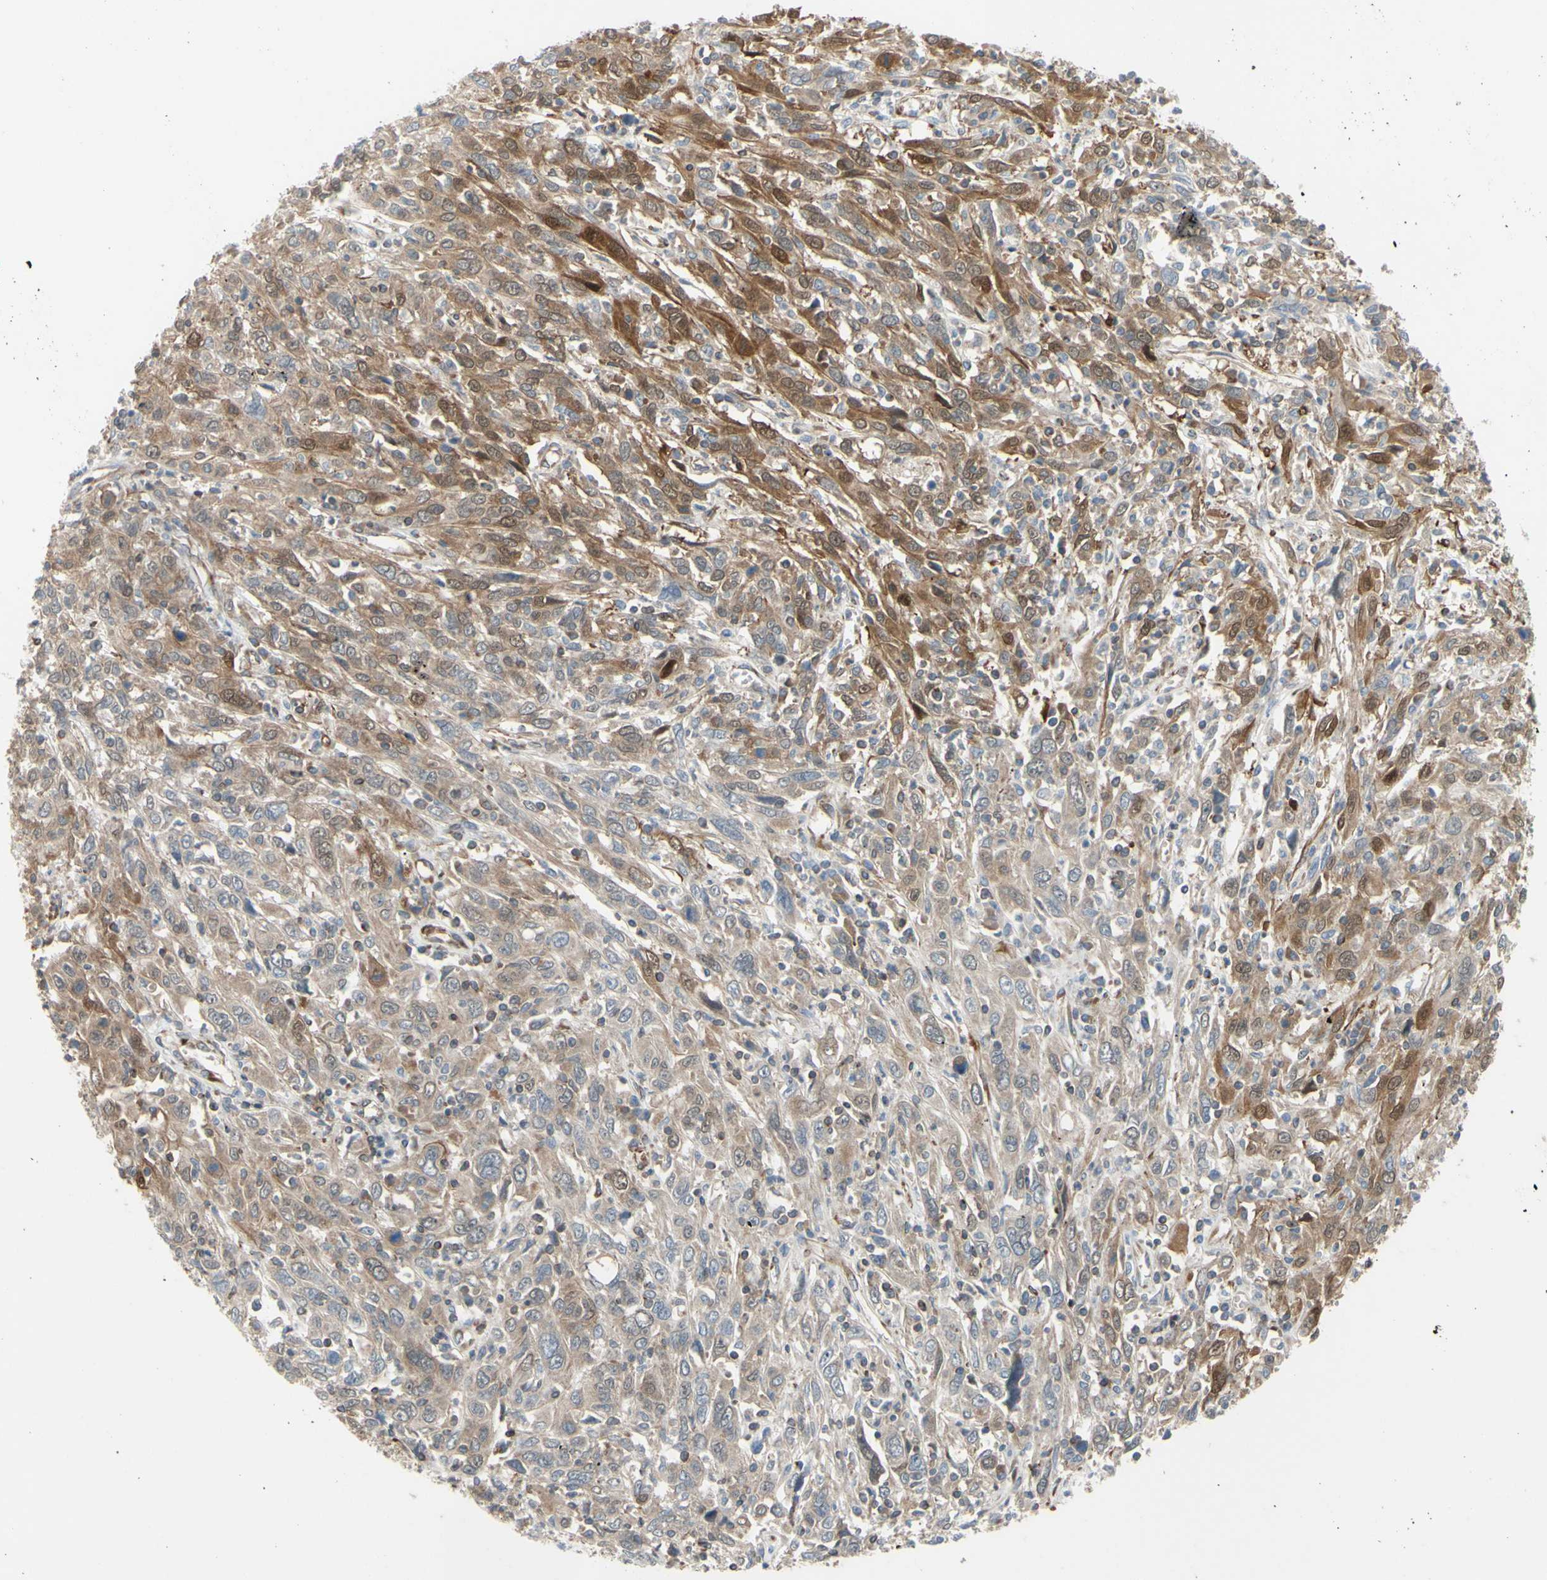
{"staining": {"intensity": "moderate", "quantity": ">75%", "location": "cytoplasmic/membranous"}, "tissue": "cervical cancer", "cell_type": "Tumor cells", "image_type": "cancer", "snomed": [{"axis": "morphology", "description": "Squamous cell carcinoma, NOS"}, {"axis": "topography", "description": "Cervix"}], "caption": "Tumor cells display medium levels of moderate cytoplasmic/membranous positivity in about >75% of cells in human squamous cell carcinoma (cervical). (Brightfield microscopy of DAB IHC at high magnification).", "gene": "PRAF2", "patient": {"sex": "female", "age": 46}}